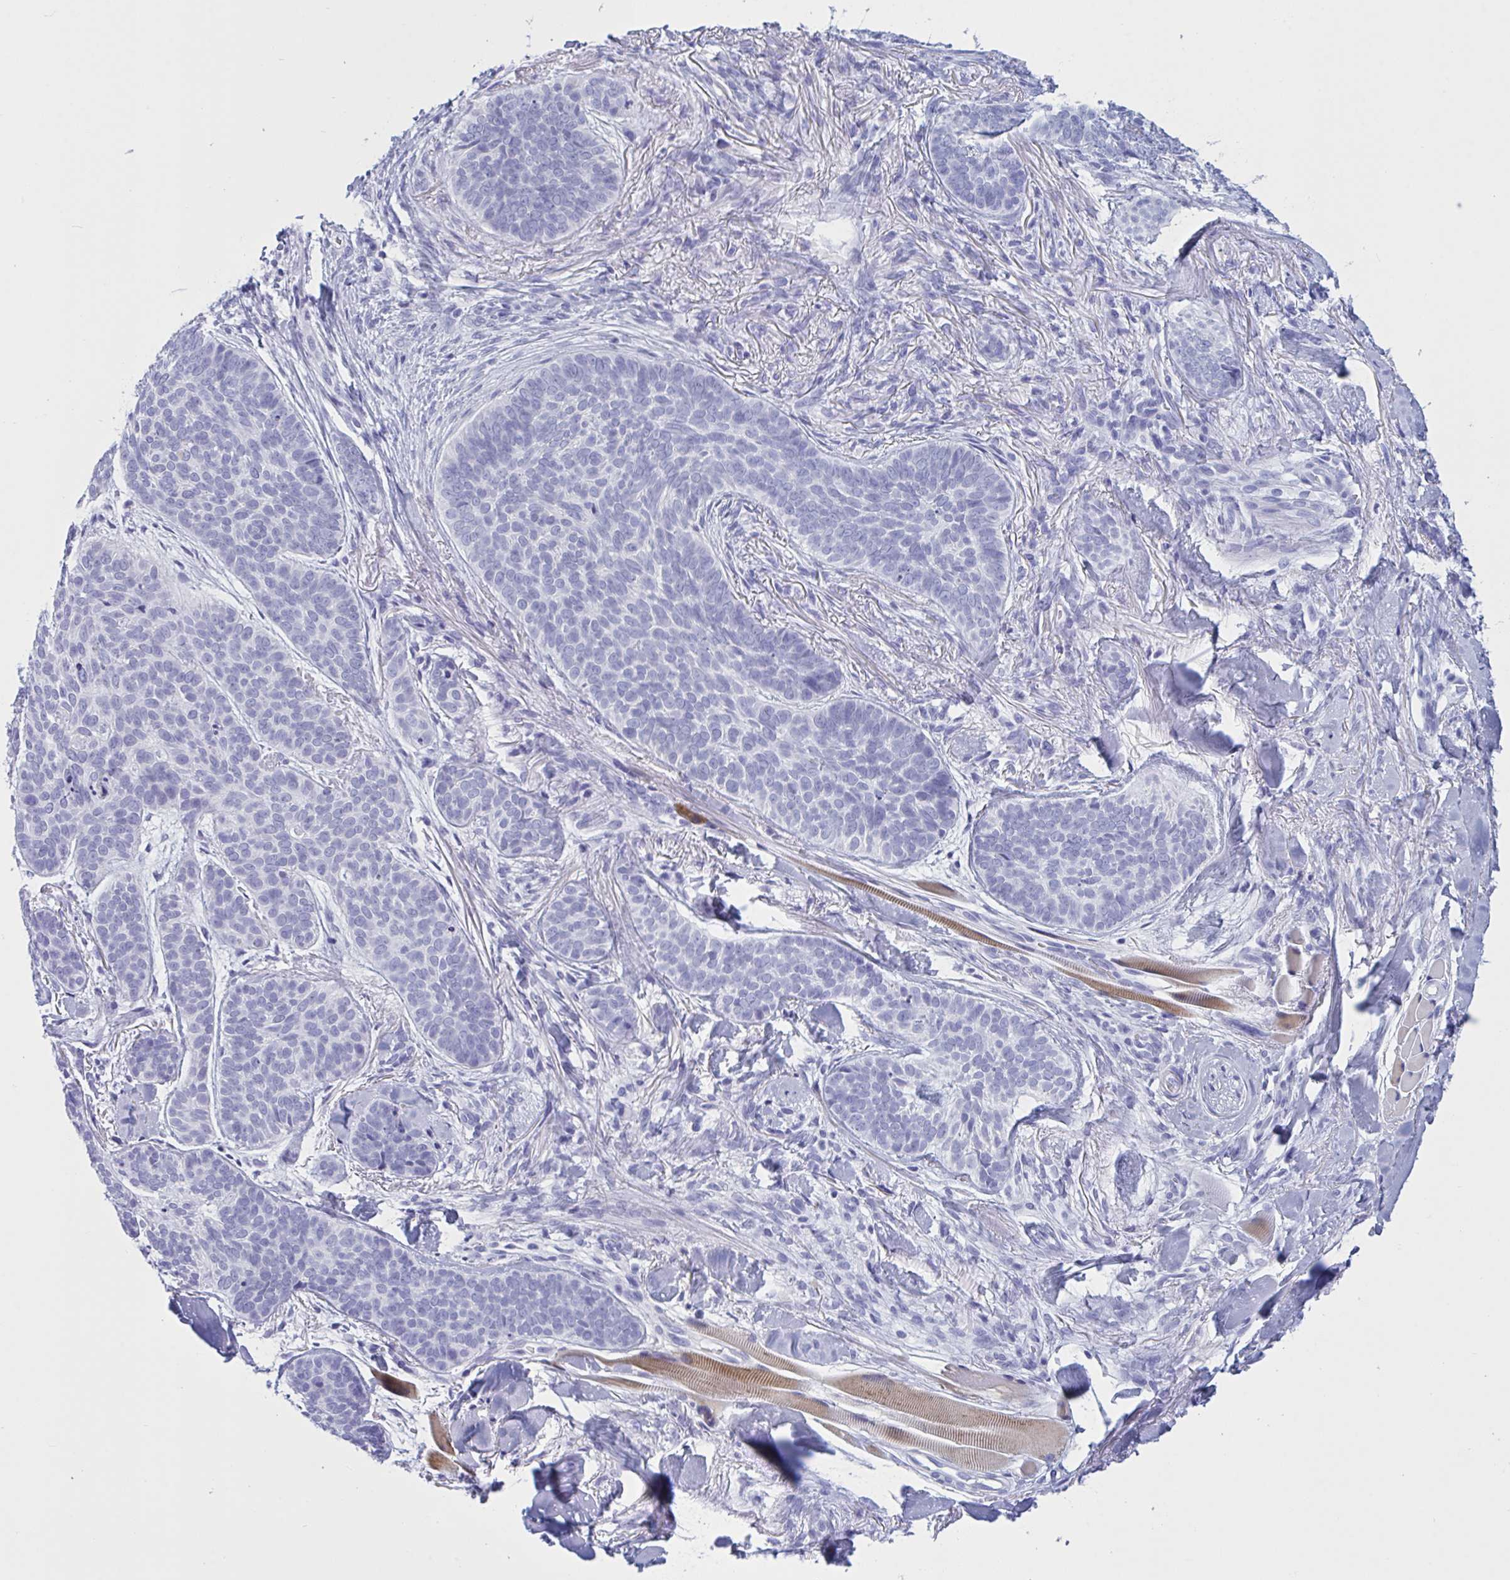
{"staining": {"intensity": "negative", "quantity": "none", "location": "none"}, "tissue": "skin cancer", "cell_type": "Tumor cells", "image_type": "cancer", "snomed": [{"axis": "morphology", "description": "Basal cell carcinoma"}, {"axis": "topography", "description": "Skin"}, {"axis": "topography", "description": "Skin of nose"}], "caption": "The histopathology image demonstrates no significant expression in tumor cells of skin cancer (basal cell carcinoma). The staining was performed using DAB (3,3'-diaminobenzidine) to visualize the protein expression in brown, while the nuclei were stained in blue with hematoxylin (Magnification: 20x).", "gene": "OXLD1", "patient": {"sex": "female", "age": 81}}